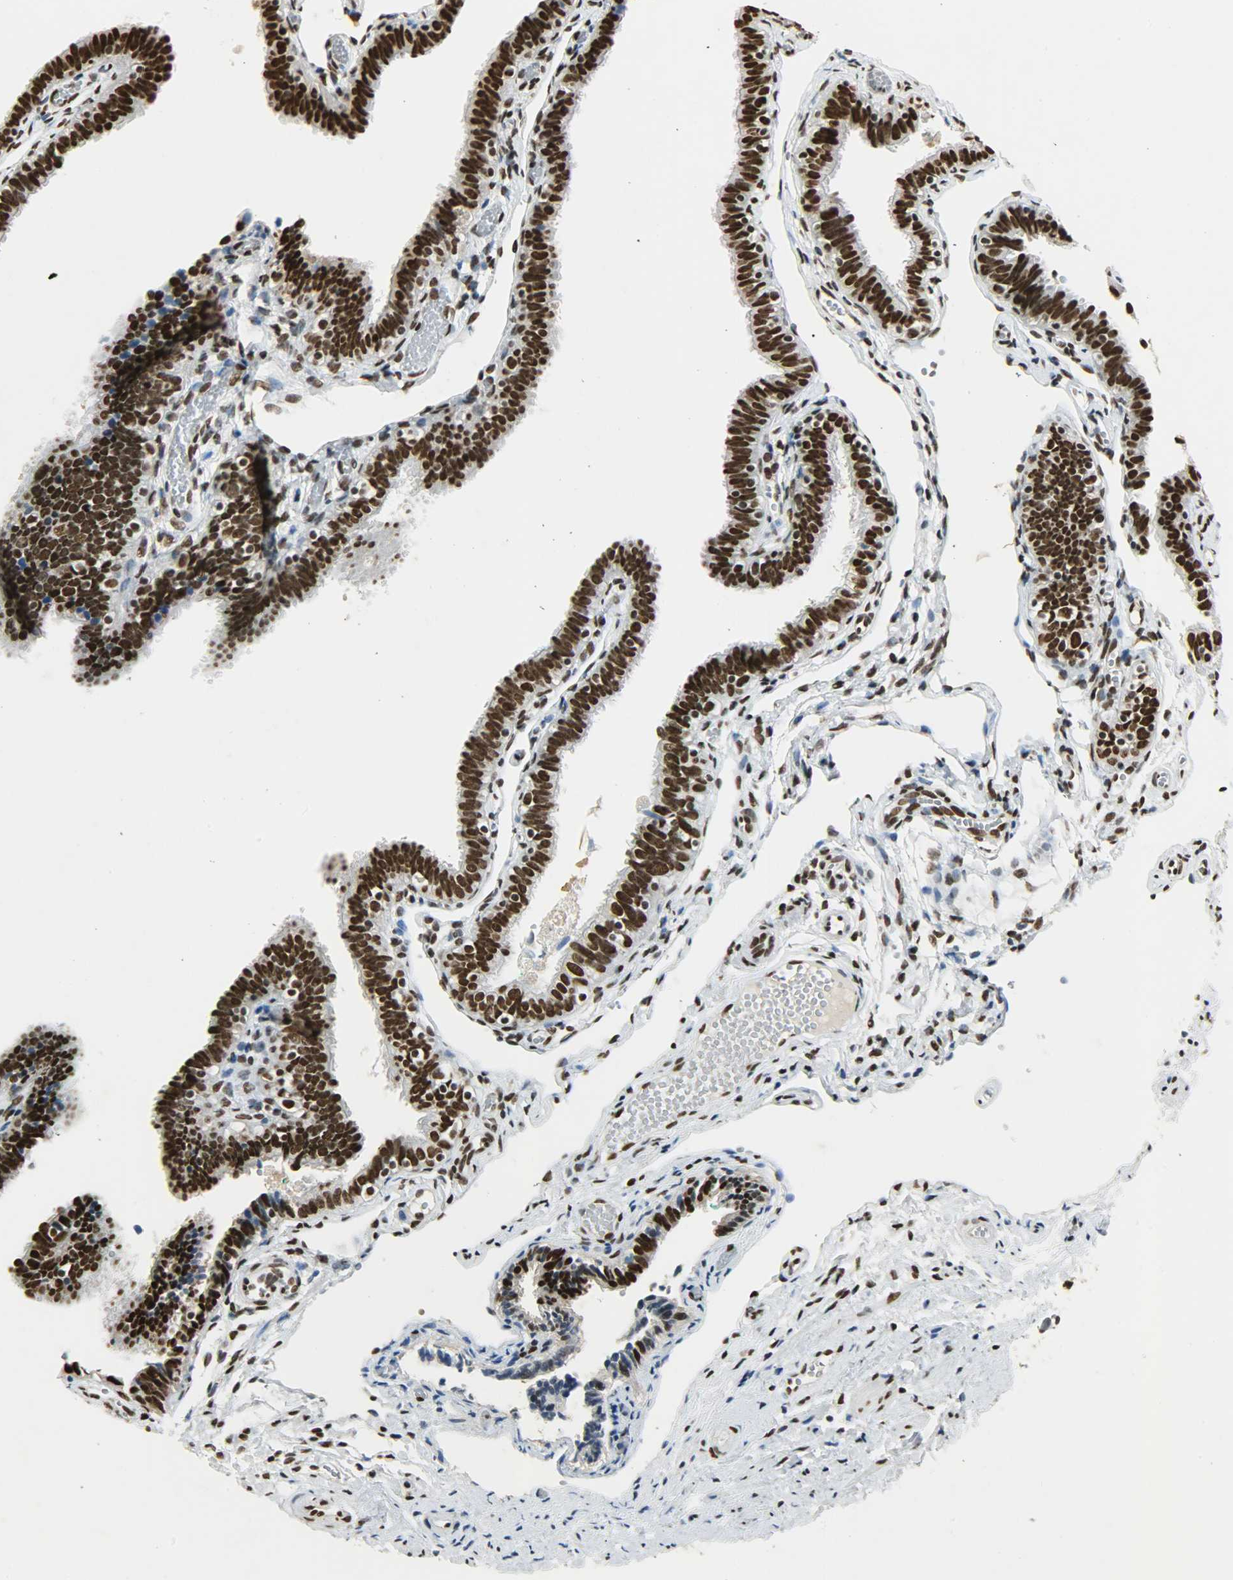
{"staining": {"intensity": "strong", "quantity": ">75%", "location": "nuclear"}, "tissue": "fallopian tube", "cell_type": "Glandular cells", "image_type": "normal", "snomed": [{"axis": "morphology", "description": "Normal tissue, NOS"}, {"axis": "topography", "description": "Fallopian tube"}], "caption": "Glandular cells demonstrate high levels of strong nuclear positivity in approximately >75% of cells in benign human fallopian tube.", "gene": "KHDRBS1", "patient": {"sex": "female", "age": 46}}